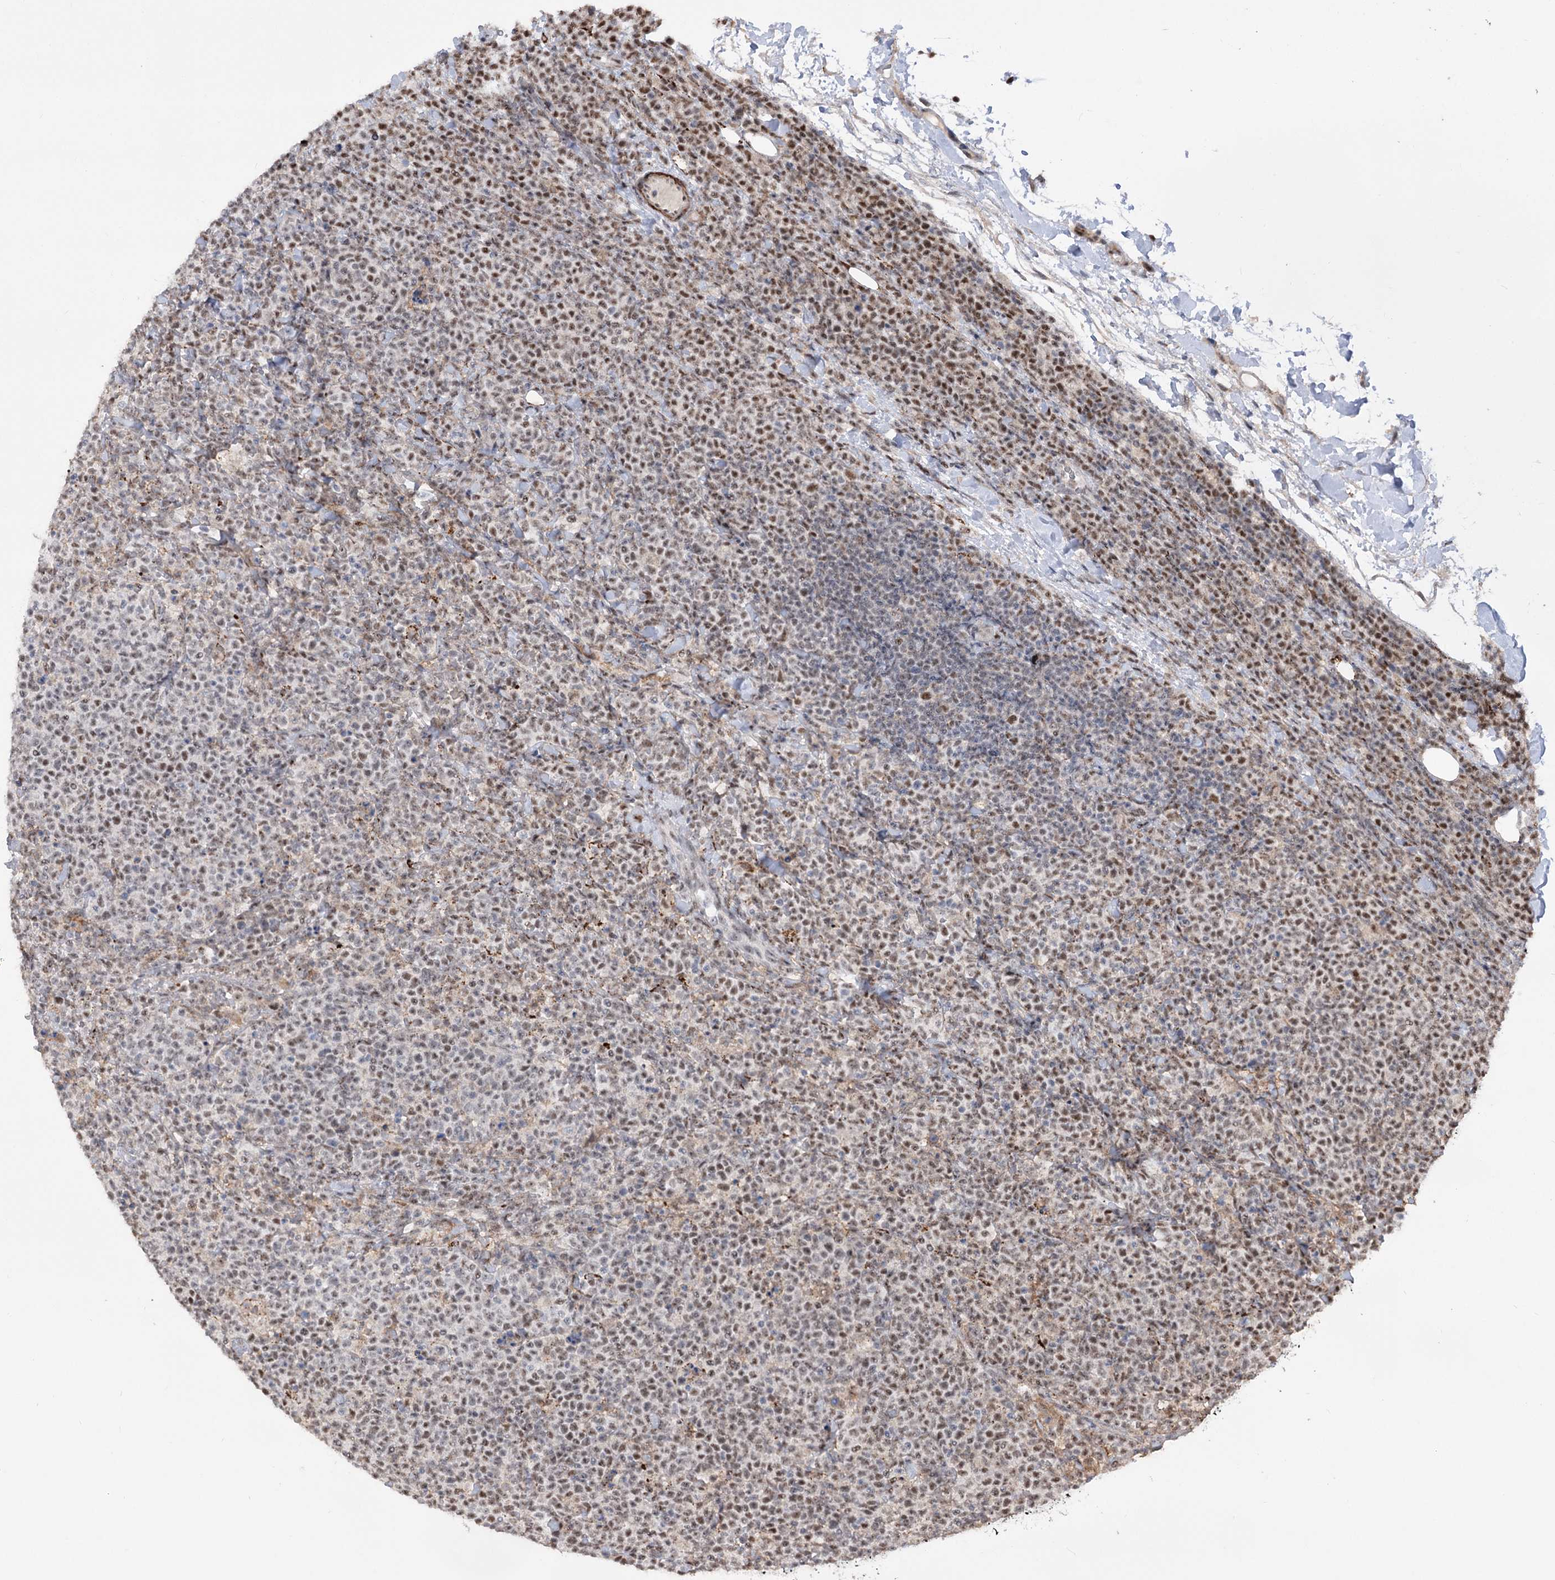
{"staining": {"intensity": "moderate", "quantity": ">75%", "location": "nuclear"}, "tissue": "lymphoma", "cell_type": "Tumor cells", "image_type": "cancer", "snomed": [{"axis": "morphology", "description": "Malignant lymphoma, non-Hodgkin's type, High grade"}, {"axis": "topography", "description": "Lymph node"}], "caption": "Immunohistochemistry histopathology image of human malignant lymphoma, non-Hodgkin's type (high-grade) stained for a protein (brown), which shows medium levels of moderate nuclear positivity in about >75% of tumor cells.", "gene": "ZSCAN23", "patient": {"sex": "male", "age": 61}}